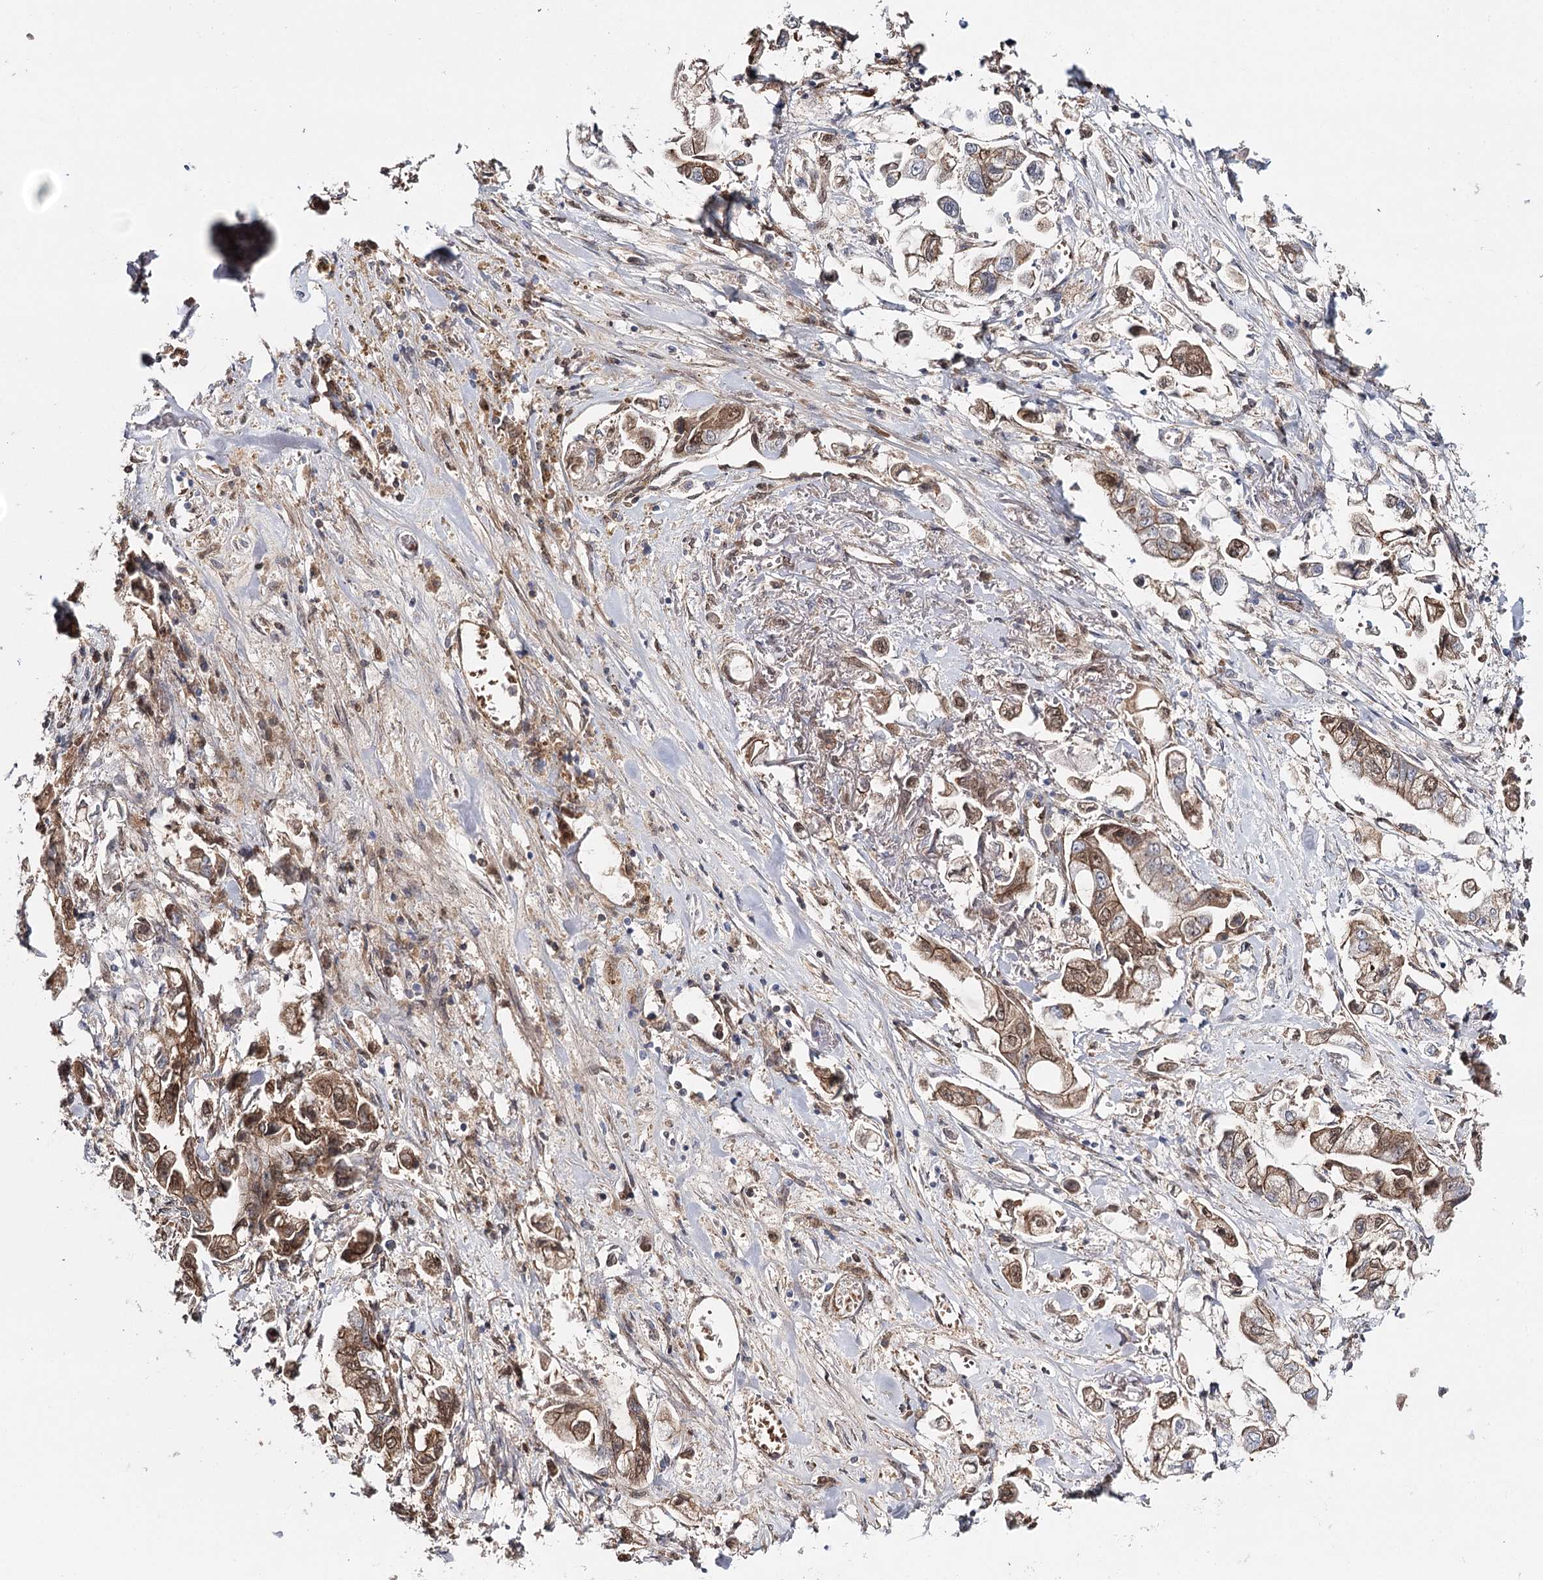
{"staining": {"intensity": "moderate", "quantity": ">75%", "location": "cytoplasmic/membranous,nuclear"}, "tissue": "stomach cancer", "cell_type": "Tumor cells", "image_type": "cancer", "snomed": [{"axis": "morphology", "description": "Adenocarcinoma, NOS"}, {"axis": "topography", "description": "Stomach"}], "caption": "Stomach cancer stained with DAB immunohistochemistry (IHC) exhibits medium levels of moderate cytoplasmic/membranous and nuclear staining in approximately >75% of tumor cells. The protein is shown in brown color, while the nuclei are stained blue.", "gene": "PKP4", "patient": {"sex": "male", "age": 62}}